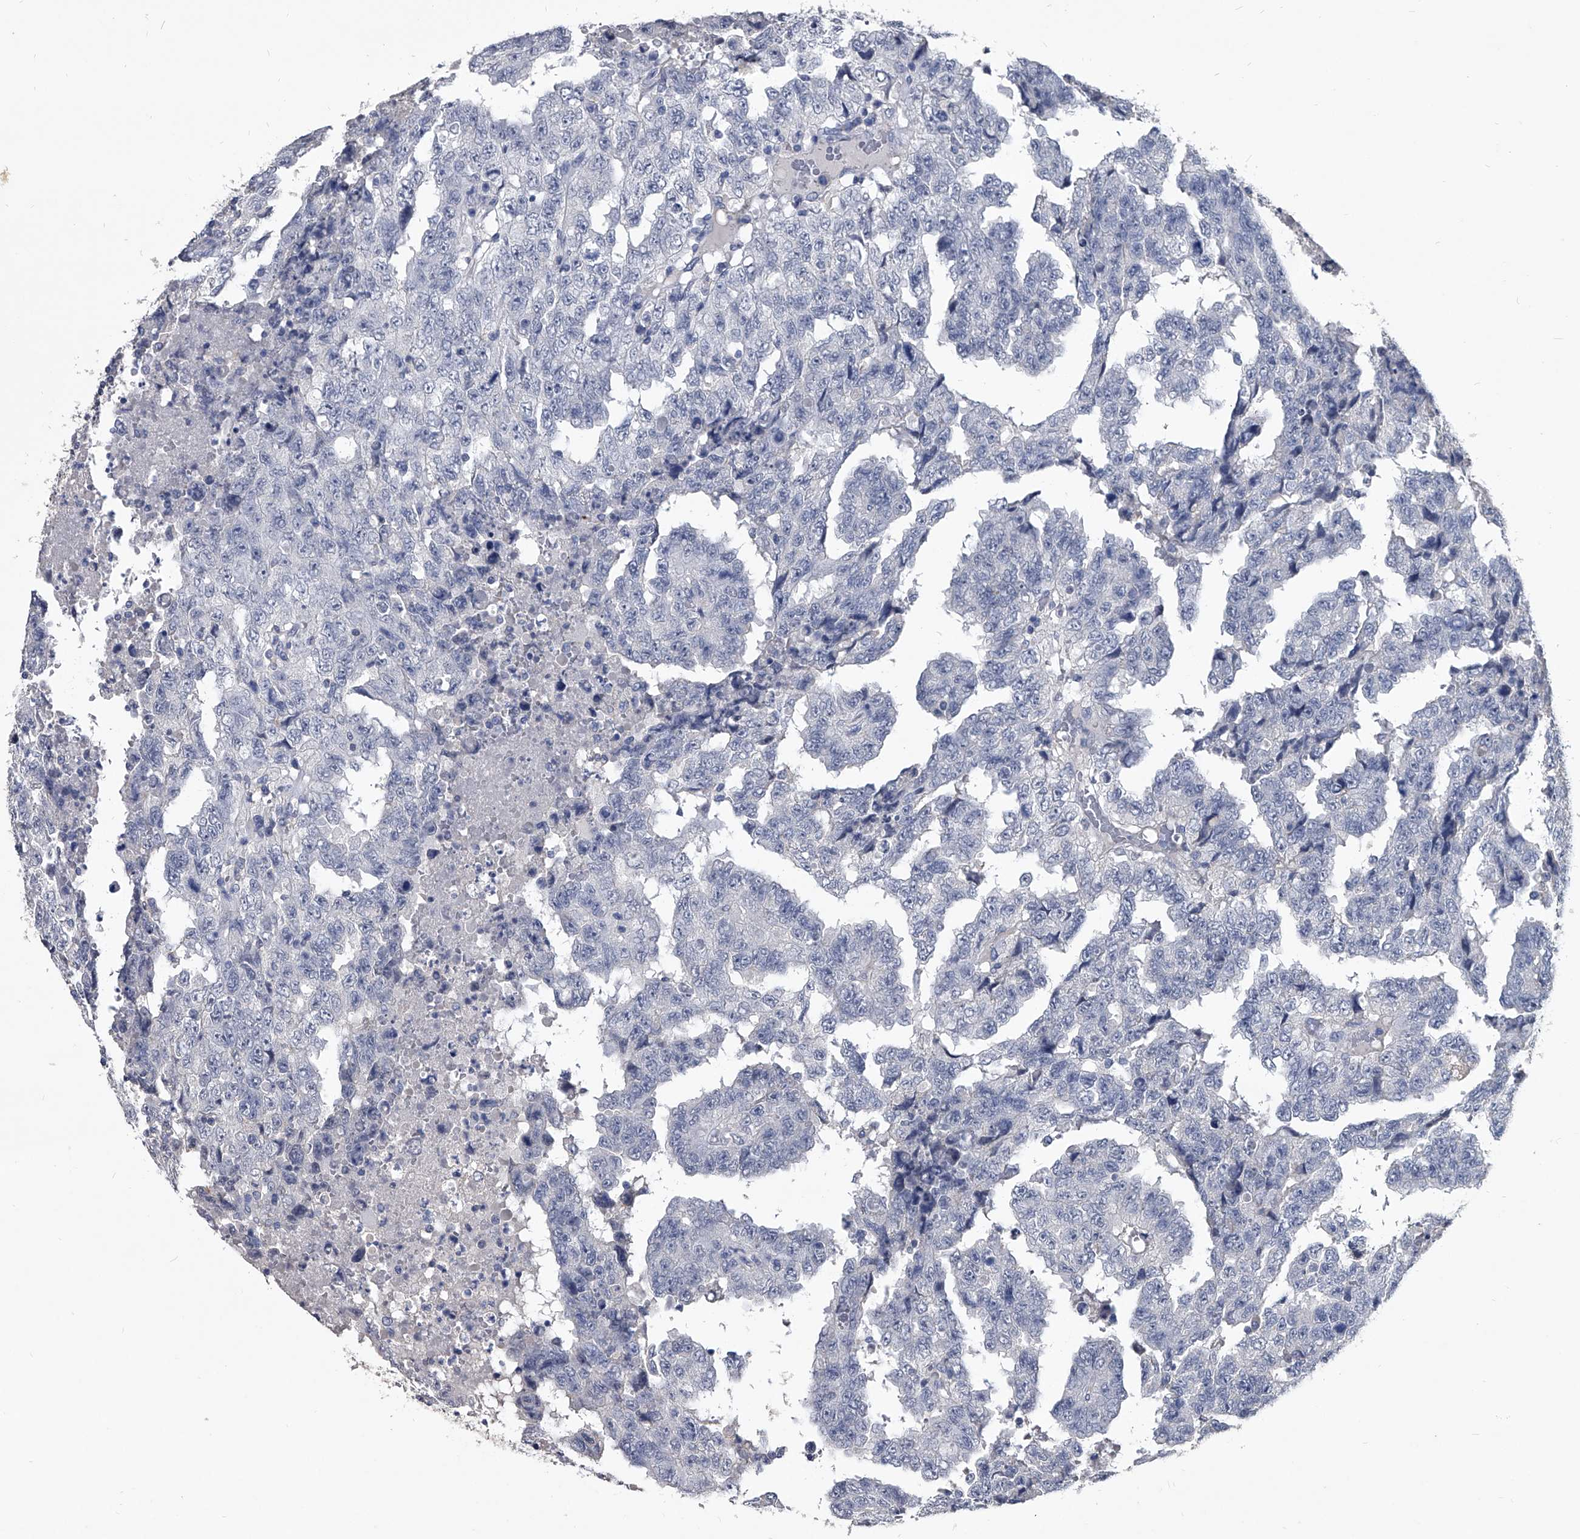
{"staining": {"intensity": "negative", "quantity": "none", "location": "none"}, "tissue": "testis cancer", "cell_type": "Tumor cells", "image_type": "cancer", "snomed": [{"axis": "morphology", "description": "Necrosis, NOS"}, {"axis": "morphology", "description": "Carcinoma, Embryonal, NOS"}, {"axis": "topography", "description": "Testis"}], "caption": "Immunohistochemical staining of human testis embryonal carcinoma demonstrates no significant expression in tumor cells.", "gene": "BCAS1", "patient": {"sex": "male", "age": 19}}